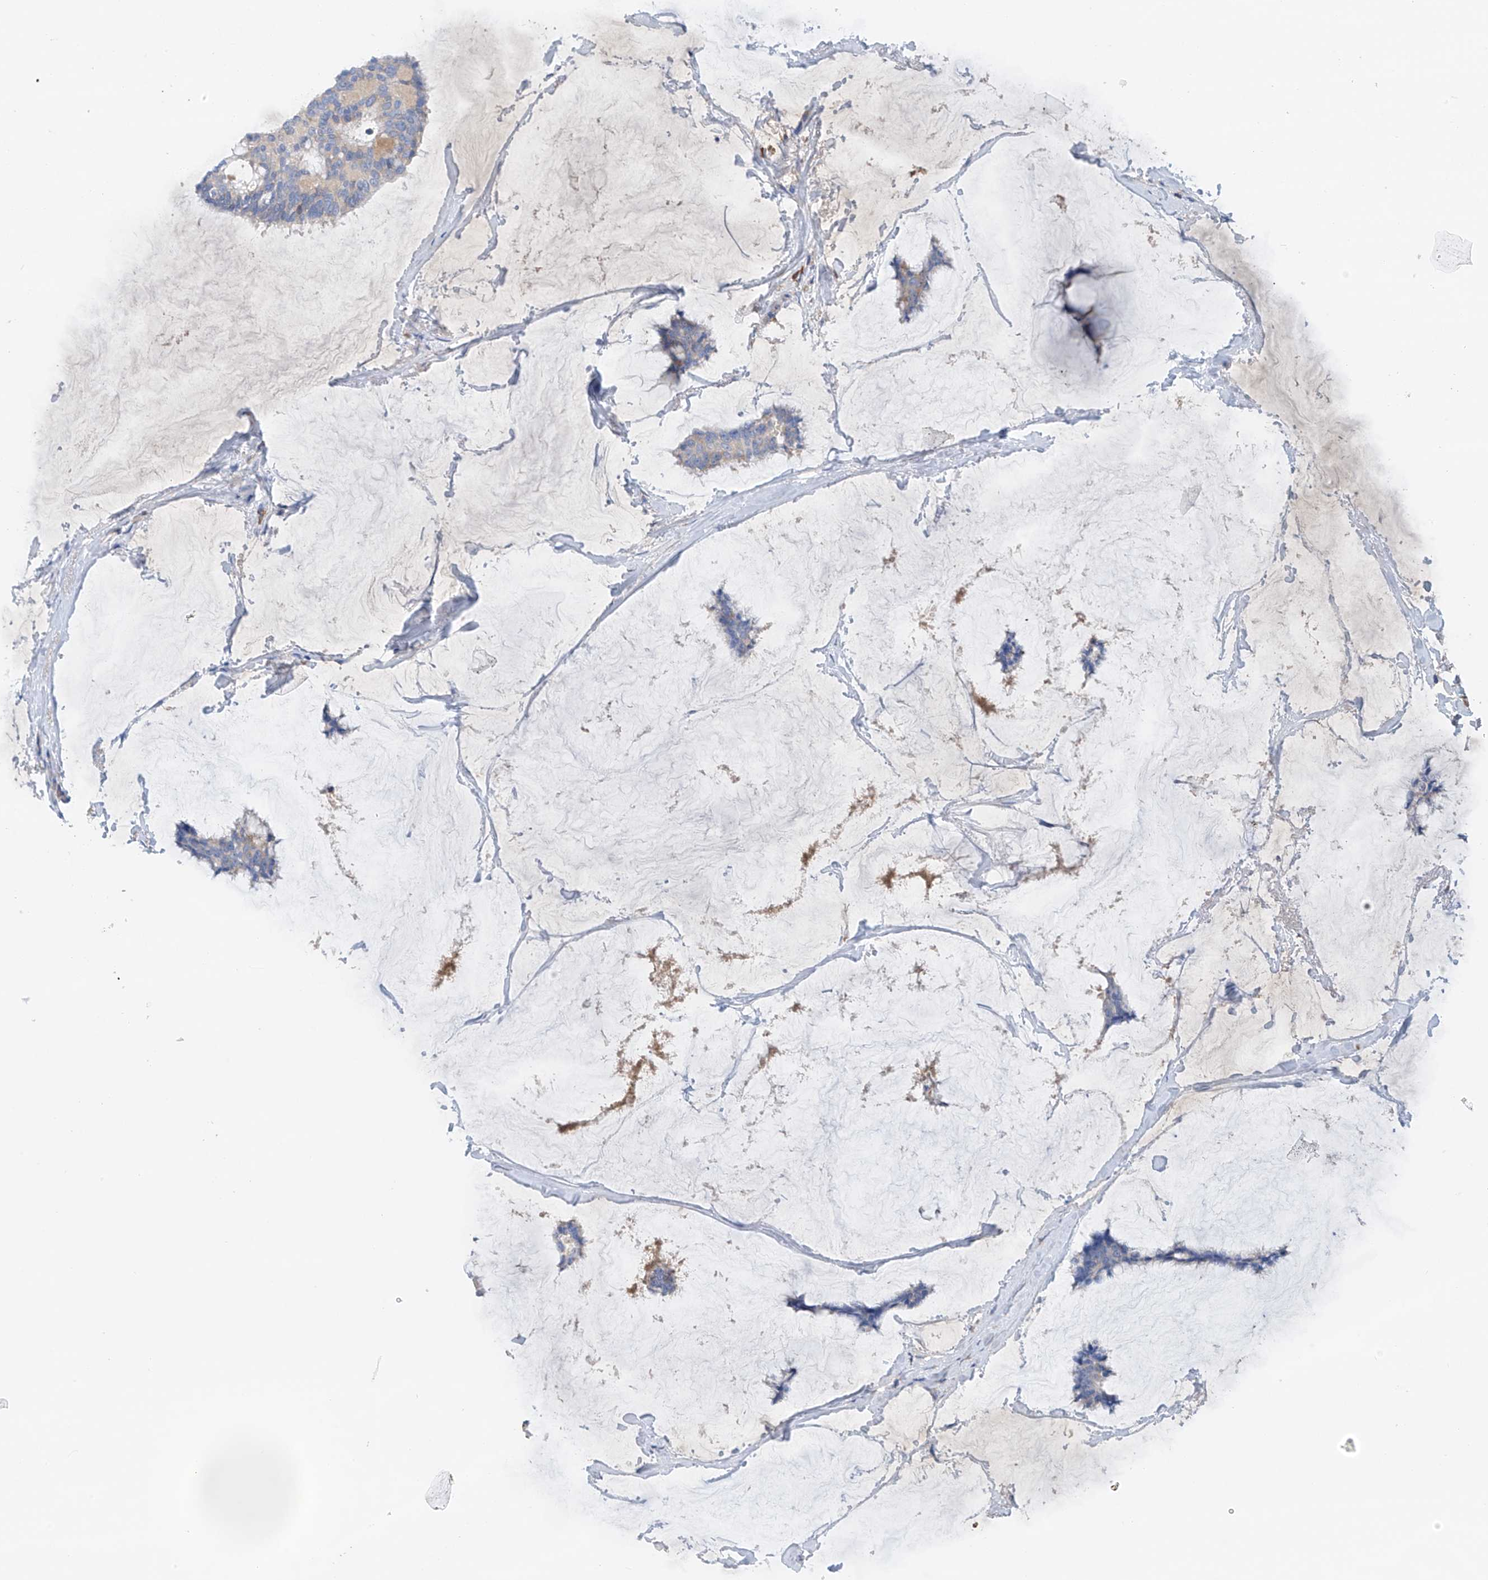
{"staining": {"intensity": "negative", "quantity": "none", "location": "none"}, "tissue": "breast cancer", "cell_type": "Tumor cells", "image_type": "cancer", "snomed": [{"axis": "morphology", "description": "Duct carcinoma"}, {"axis": "topography", "description": "Breast"}], "caption": "DAB (3,3'-diaminobenzidine) immunohistochemical staining of human breast cancer (intraductal carcinoma) exhibits no significant staining in tumor cells. (DAB immunohistochemistry (IHC), high magnification).", "gene": "SLC5A11", "patient": {"sex": "female", "age": 93}}